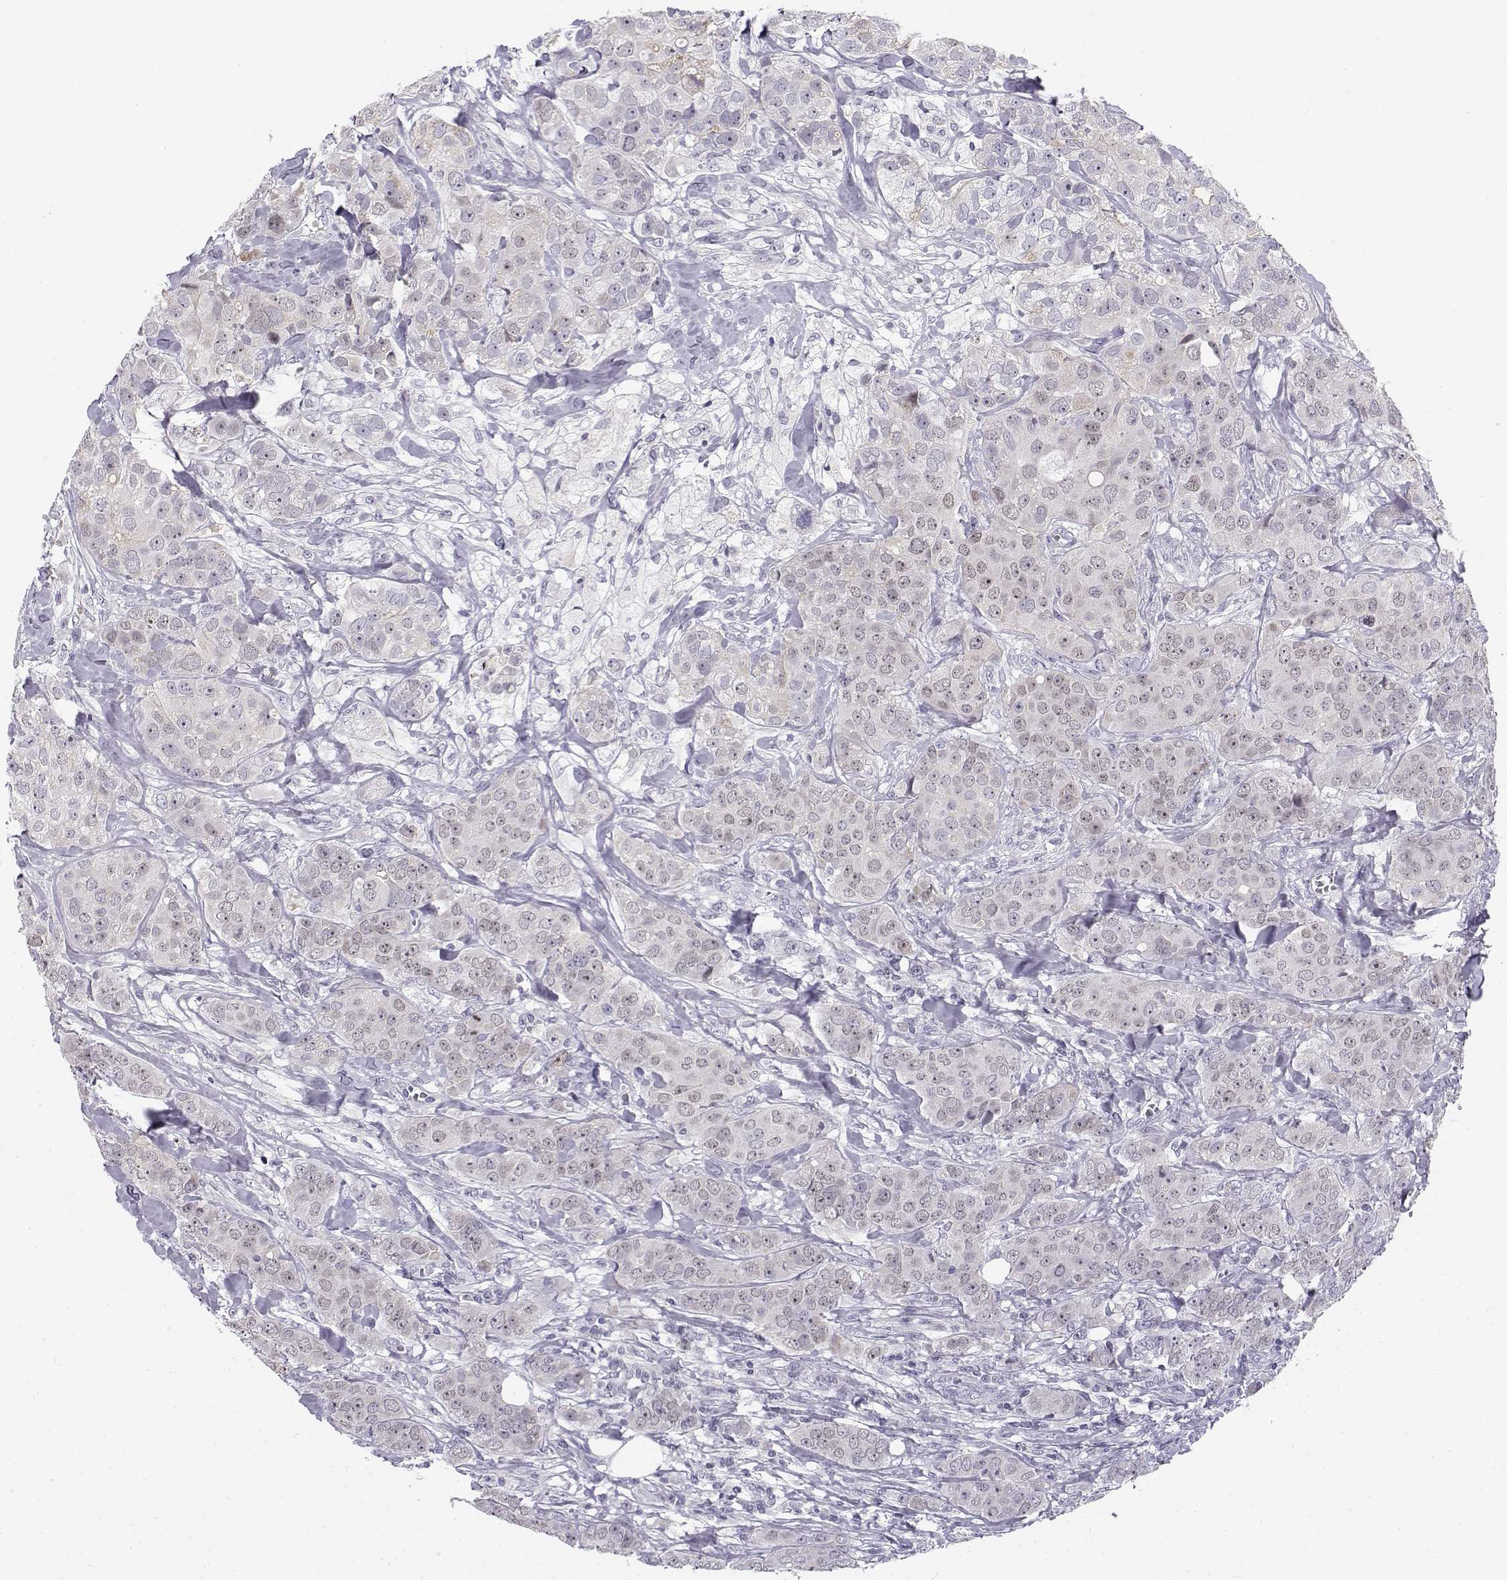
{"staining": {"intensity": "negative", "quantity": "none", "location": "none"}, "tissue": "breast cancer", "cell_type": "Tumor cells", "image_type": "cancer", "snomed": [{"axis": "morphology", "description": "Duct carcinoma"}, {"axis": "topography", "description": "Breast"}], "caption": "An image of breast cancer (intraductal carcinoma) stained for a protein shows no brown staining in tumor cells. The staining is performed using DAB brown chromogen with nuclei counter-stained in using hematoxylin.", "gene": "DDX25", "patient": {"sex": "female", "age": 43}}